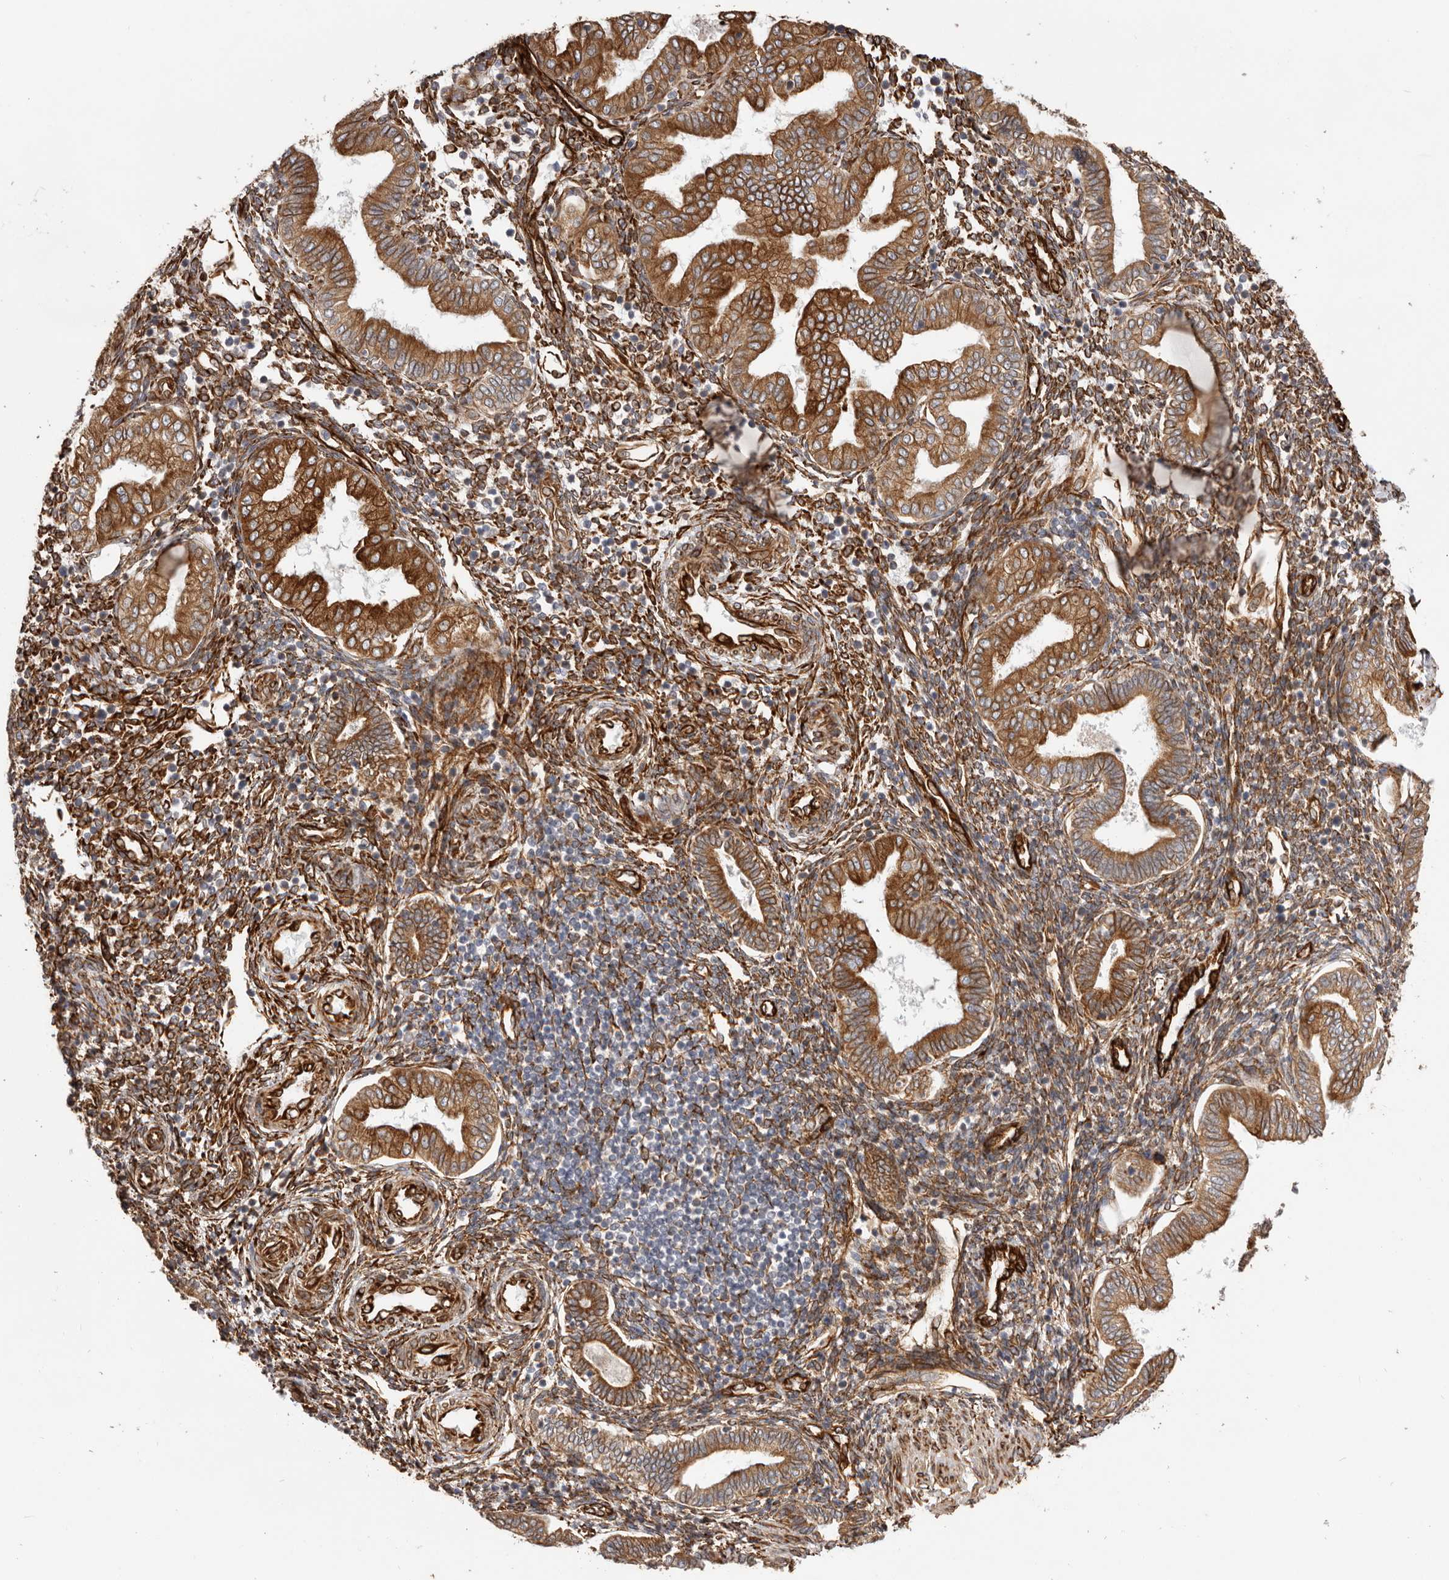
{"staining": {"intensity": "strong", "quantity": "25%-75%", "location": "cytoplasmic/membranous"}, "tissue": "endometrium", "cell_type": "Cells in endometrial stroma", "image_type": "normal", "snomed": [{"axis": "morphology", "description": "Normal tissue, NOS"}, {"axis": "topography", "description": "Endometrium"}], "caption": "Immunohistochemistry (IHC) (DAB) staining of benign human endometrium exhibits strong cytoplasmic/membranous protein expression in about 25%-75% of cells in endometrial stroma. Ihc stains the protein in brown and the nuclei are stained blue.", "gene": "WDTC1", "patient": {"sex": "female", "age": 53}}